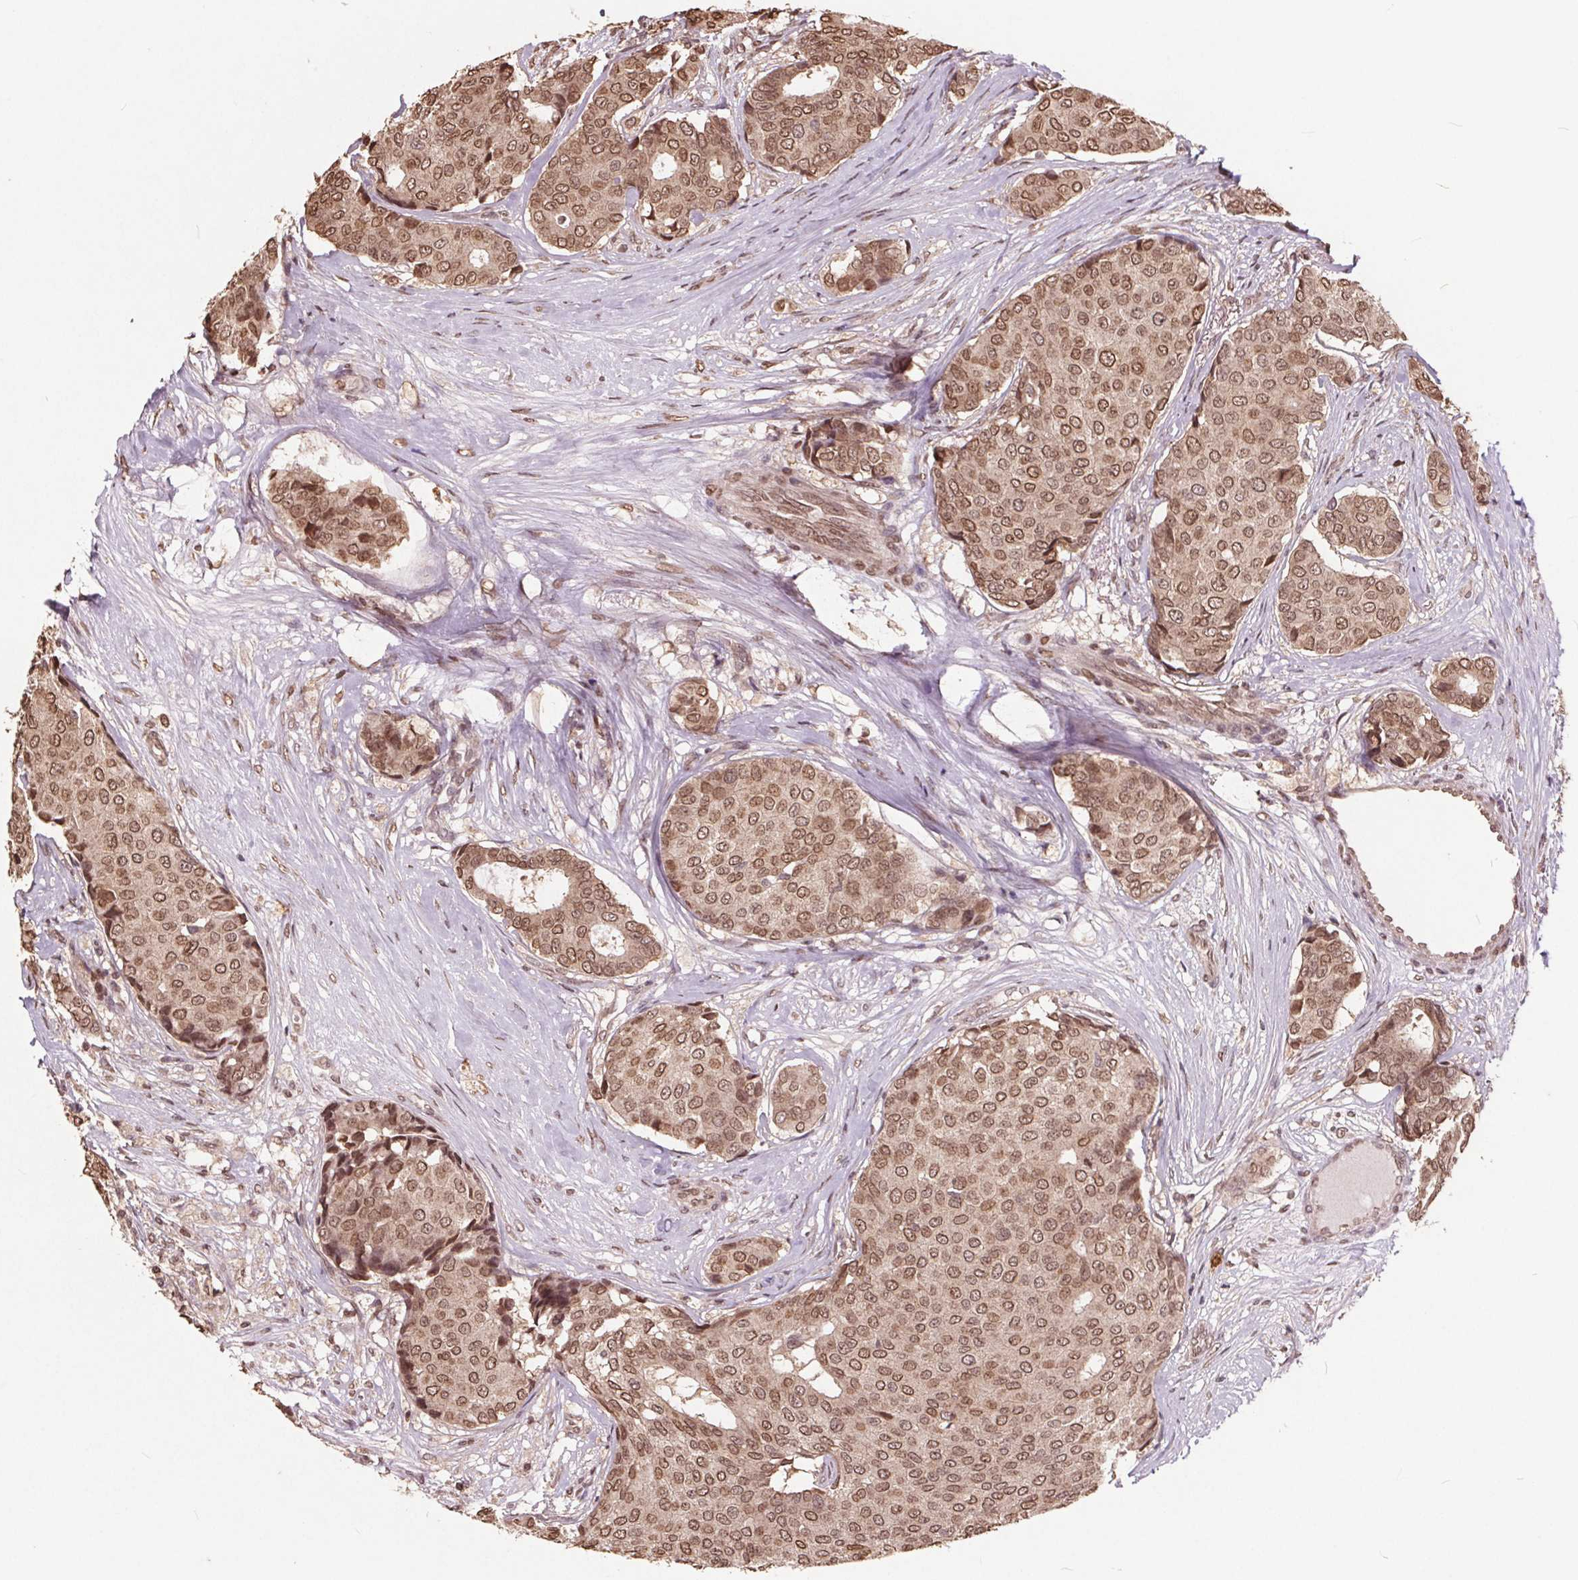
{"staining": {"intensity": "moderate", "quantity": ">75%", "location": "cytoplasmic/membranous,nuclear"}, "tissue": "breast cancer", "cell_type": "Tumor cells", "image_type": "cancer", "snomed": [{"axis": "morphology", "description": "Duct carcinoma"}, {"axis": "topography", "description": "Breast"}], "caption": "The immunohistochemical stain highlights moderate cytoplasmic/membranous and nuclear staining in tumor cells of breast cancer (intraductal carcinoma) tissue. (IHC, brightfield microscopy, high magnification).", "gene": "HIF1AN", "patient": {"sex": "female", "age": 75}}